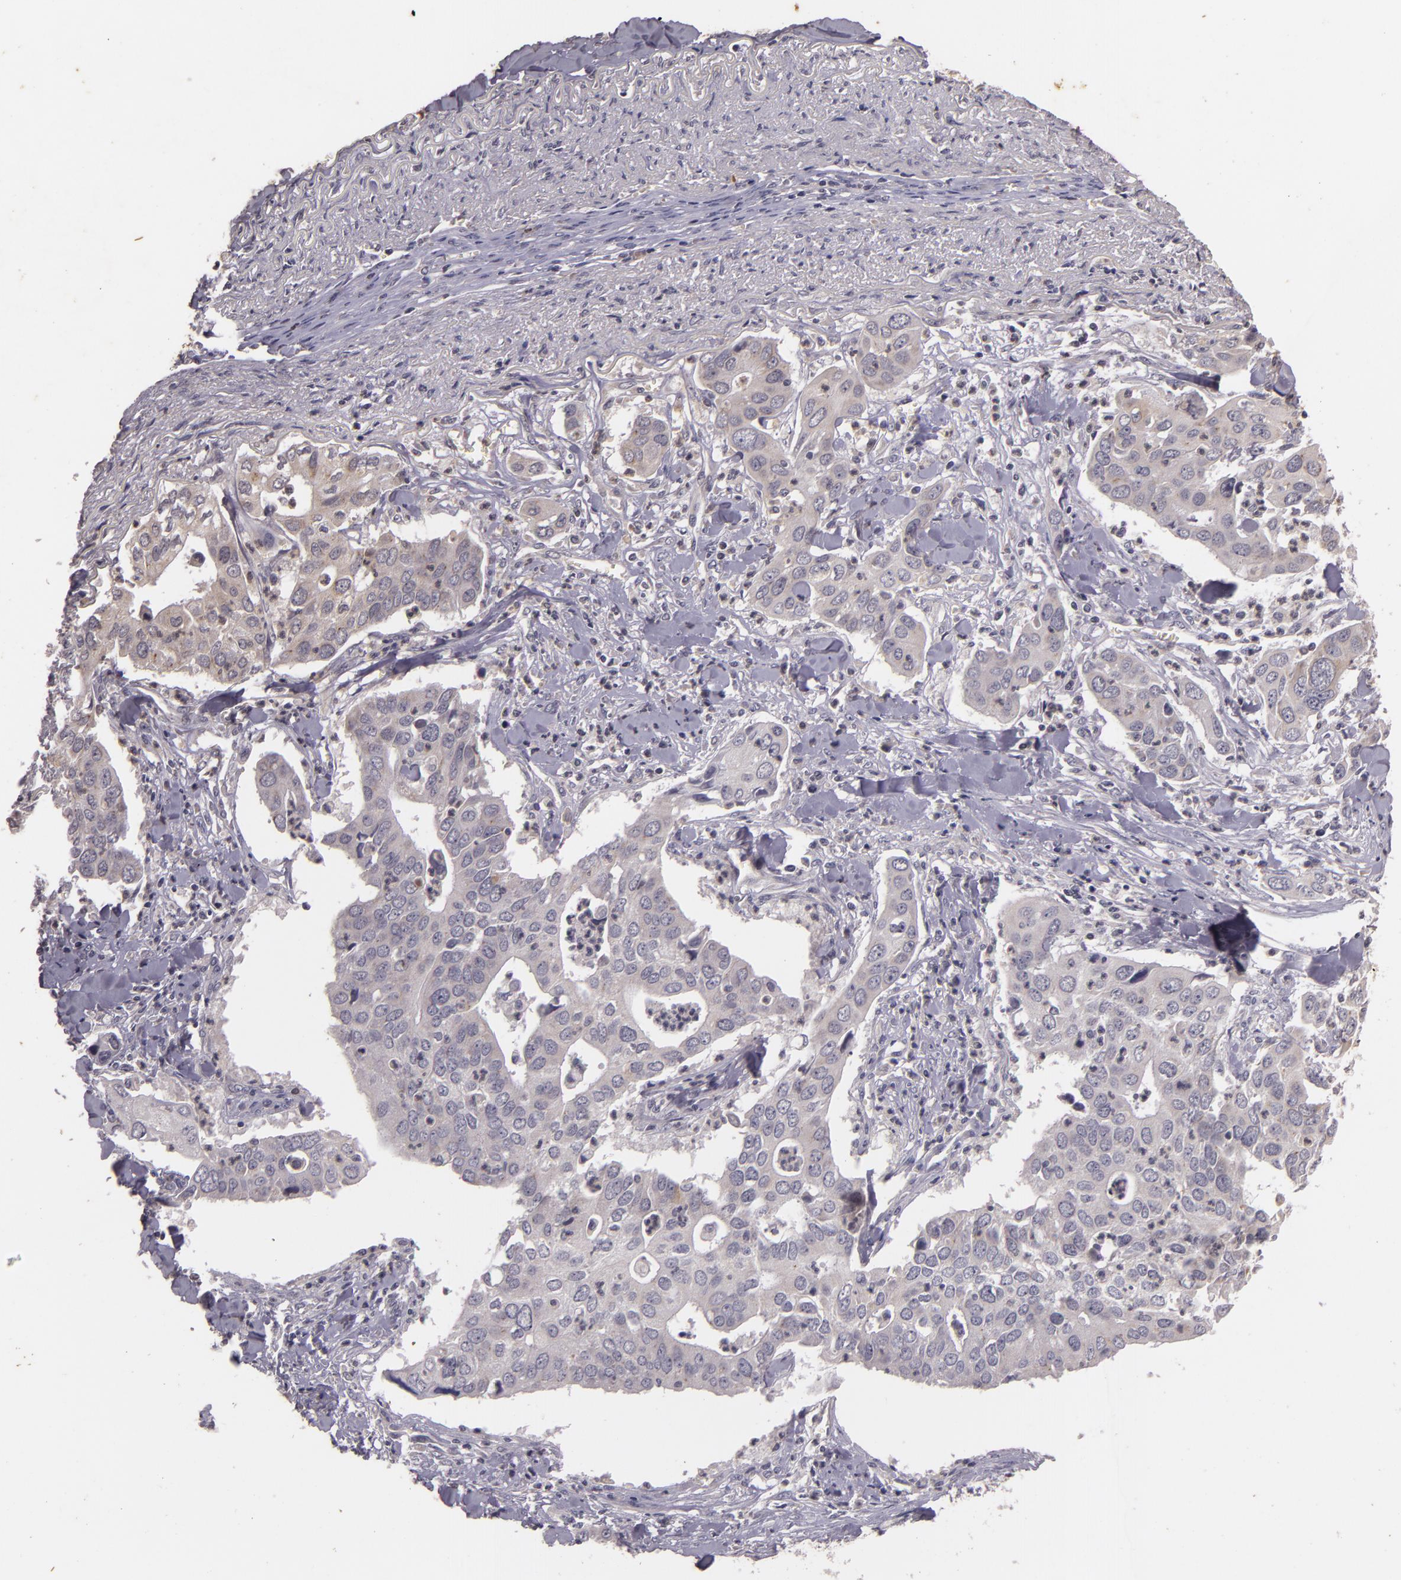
{"staining": {"intensity": "negative", "quantity": "none", "location": "none"}, "tissue": "lung cancer", "cell_type": "Tumor cells", "image_type": "cancer", "snomed": [{"axis": "morphology", "description": "Adenocarcinoma, NOS"}, {"axis": "topography", "description": "Lung"}], "caption": "Lung adenocarcinoma was stained to show a protein in brown. There is no significant expression in tumor cells.", "gene": "TFF1", "patient": {"sex": "male", "age": 48}}